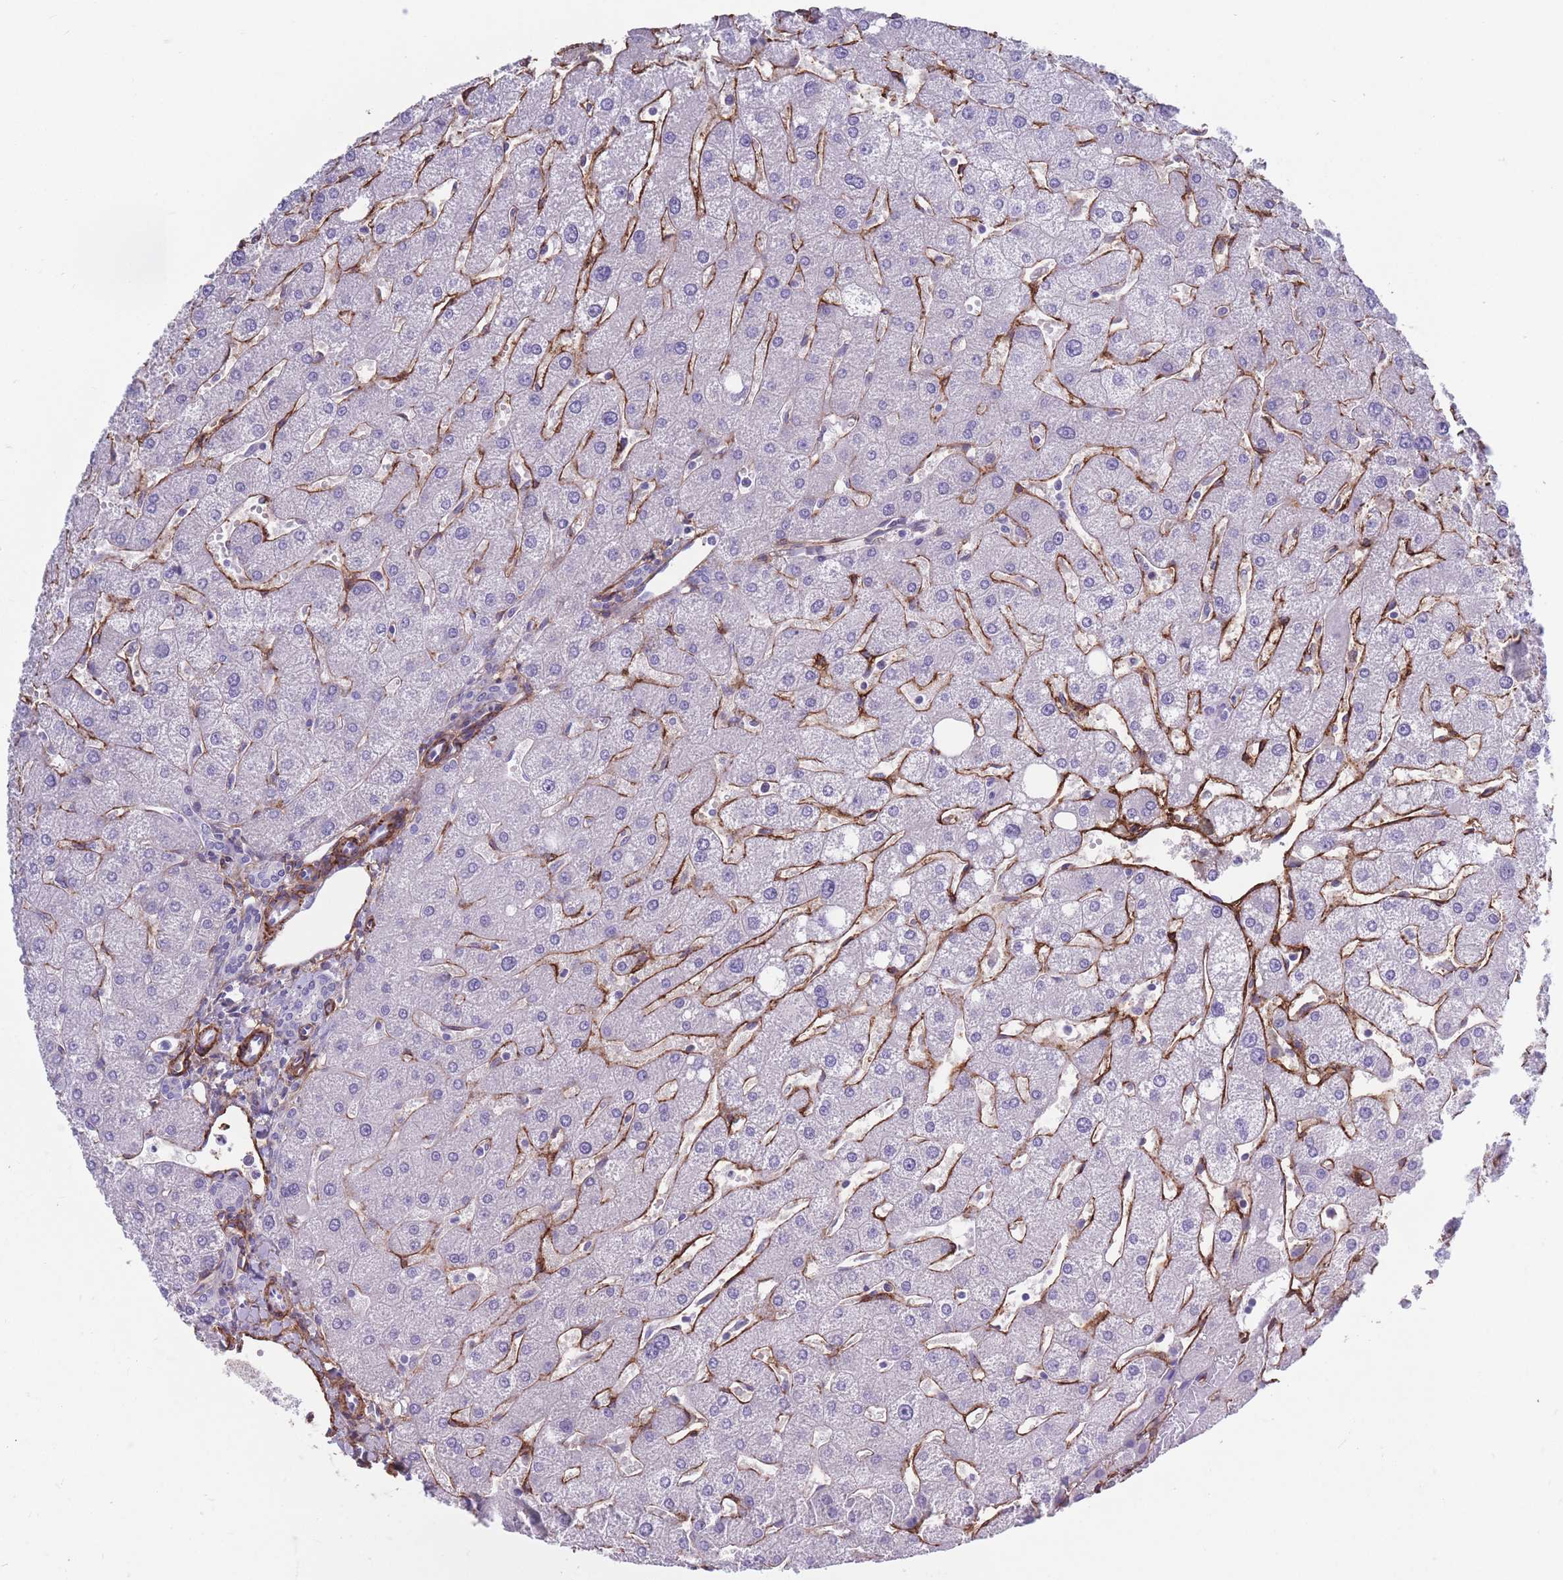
{"staining": {"intensity": "negative", "quantity": "none", "location": "none"}, "tissue": "liver", "cell_type": "Cholangiocytes", "image_type": "normal", "snomed": [{"axis": "morphology", "description": "Normal tissue, NOS"}, {"axis": "topography", "description": "Liver"}], "caption": "Image shows no protein staining in cholangiocytes of benign liver.", "gene": "DPYD", "patient": {"sex": "male", "age": 67}}